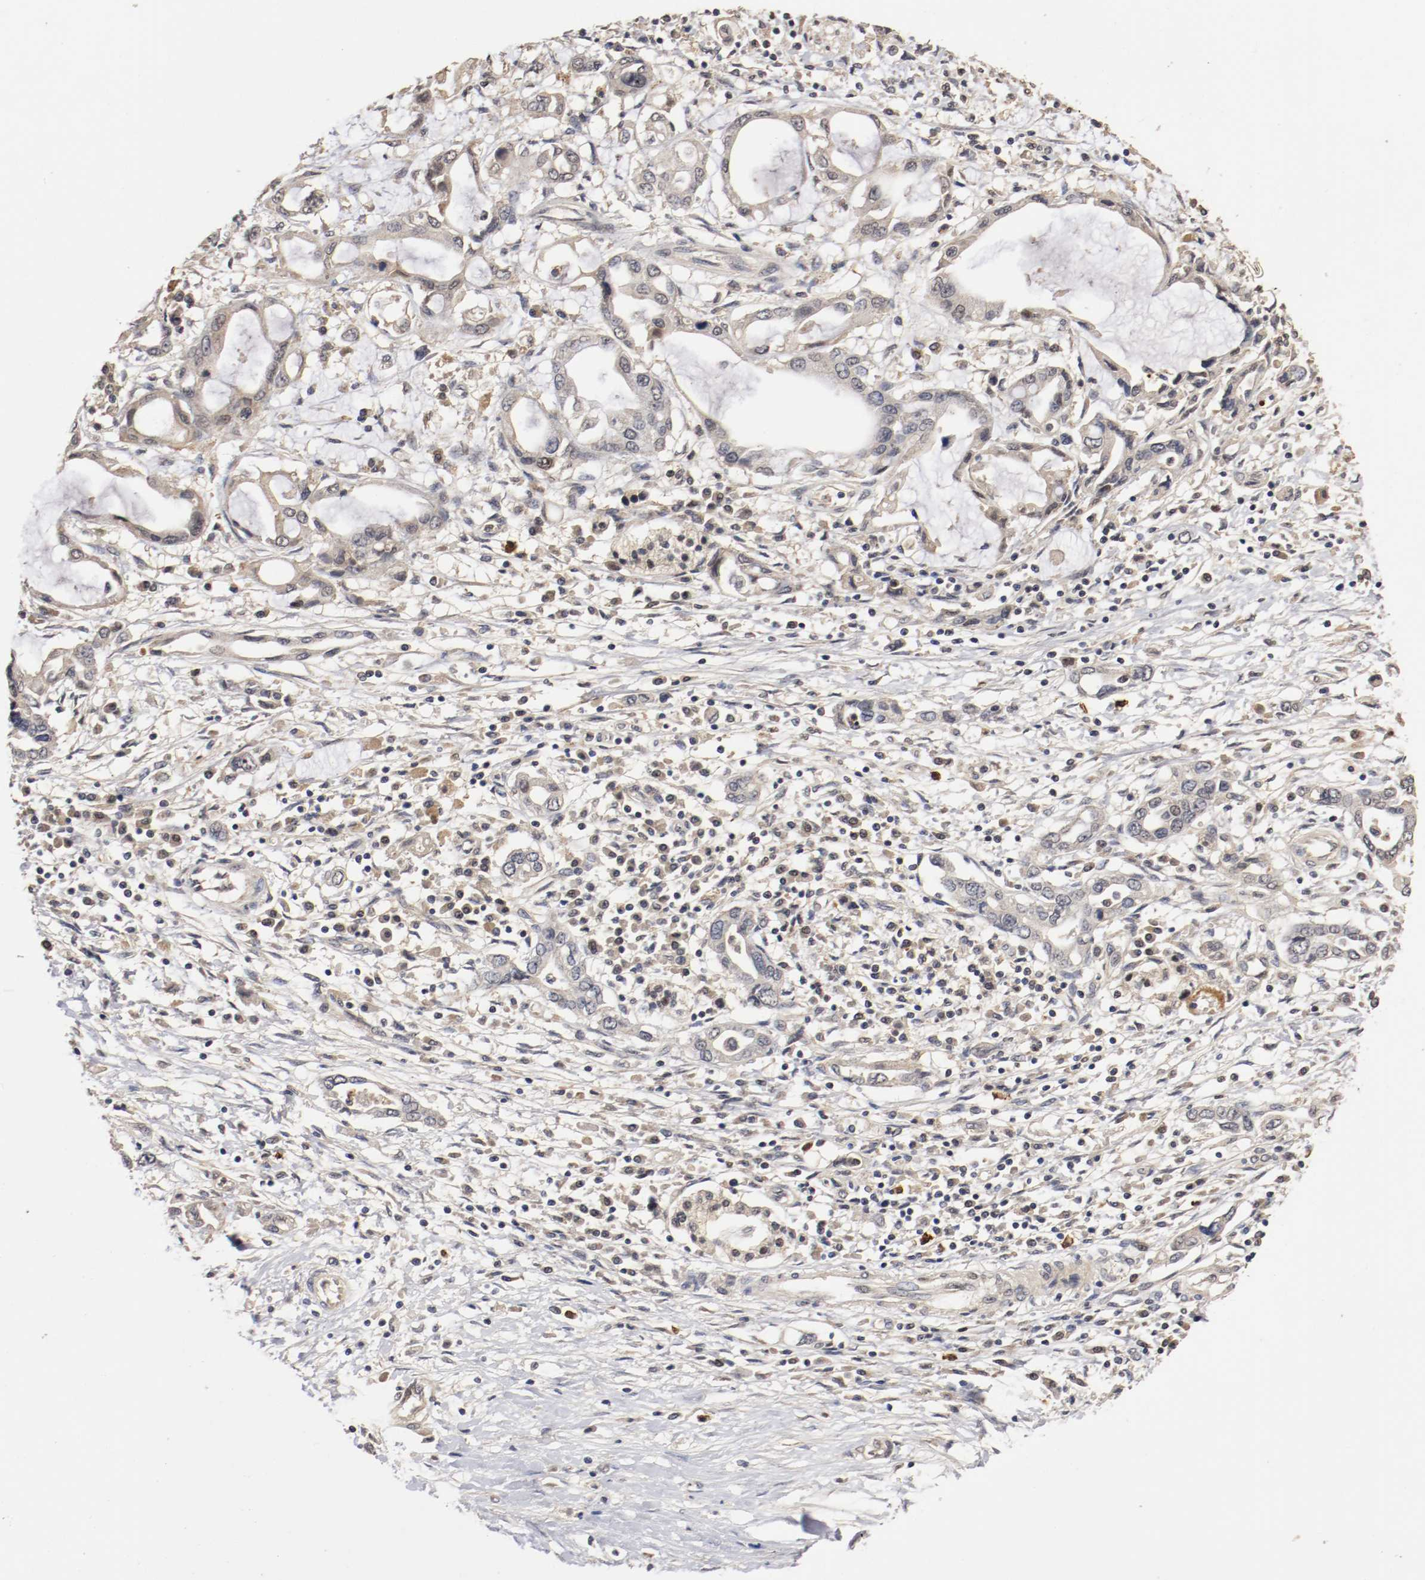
{"staining": {"intensity": "weak", "quantity": "25%-75%", "location": "cytoplasmic/membranous,nuclear"}, "tissue": "pancreatic cancer", "cell_type": "Tumor cells", "image_type": "cancer", "snomed": [{"axis": "morphology", "description": "Adenocarcinoma, NOS"}, {"axis": "topography", "description": "Pancreas"}], "caption": "This is an image of immunohistochemistry (IHC) staining of pancreatic cancer (adenocarcinoma), which shows weak positivity in the cytoplasmic/membranous and nuclear of tumor cells.", "gene": "TNFRSF1B", "patient": {"sex": "female", "age": 57}}